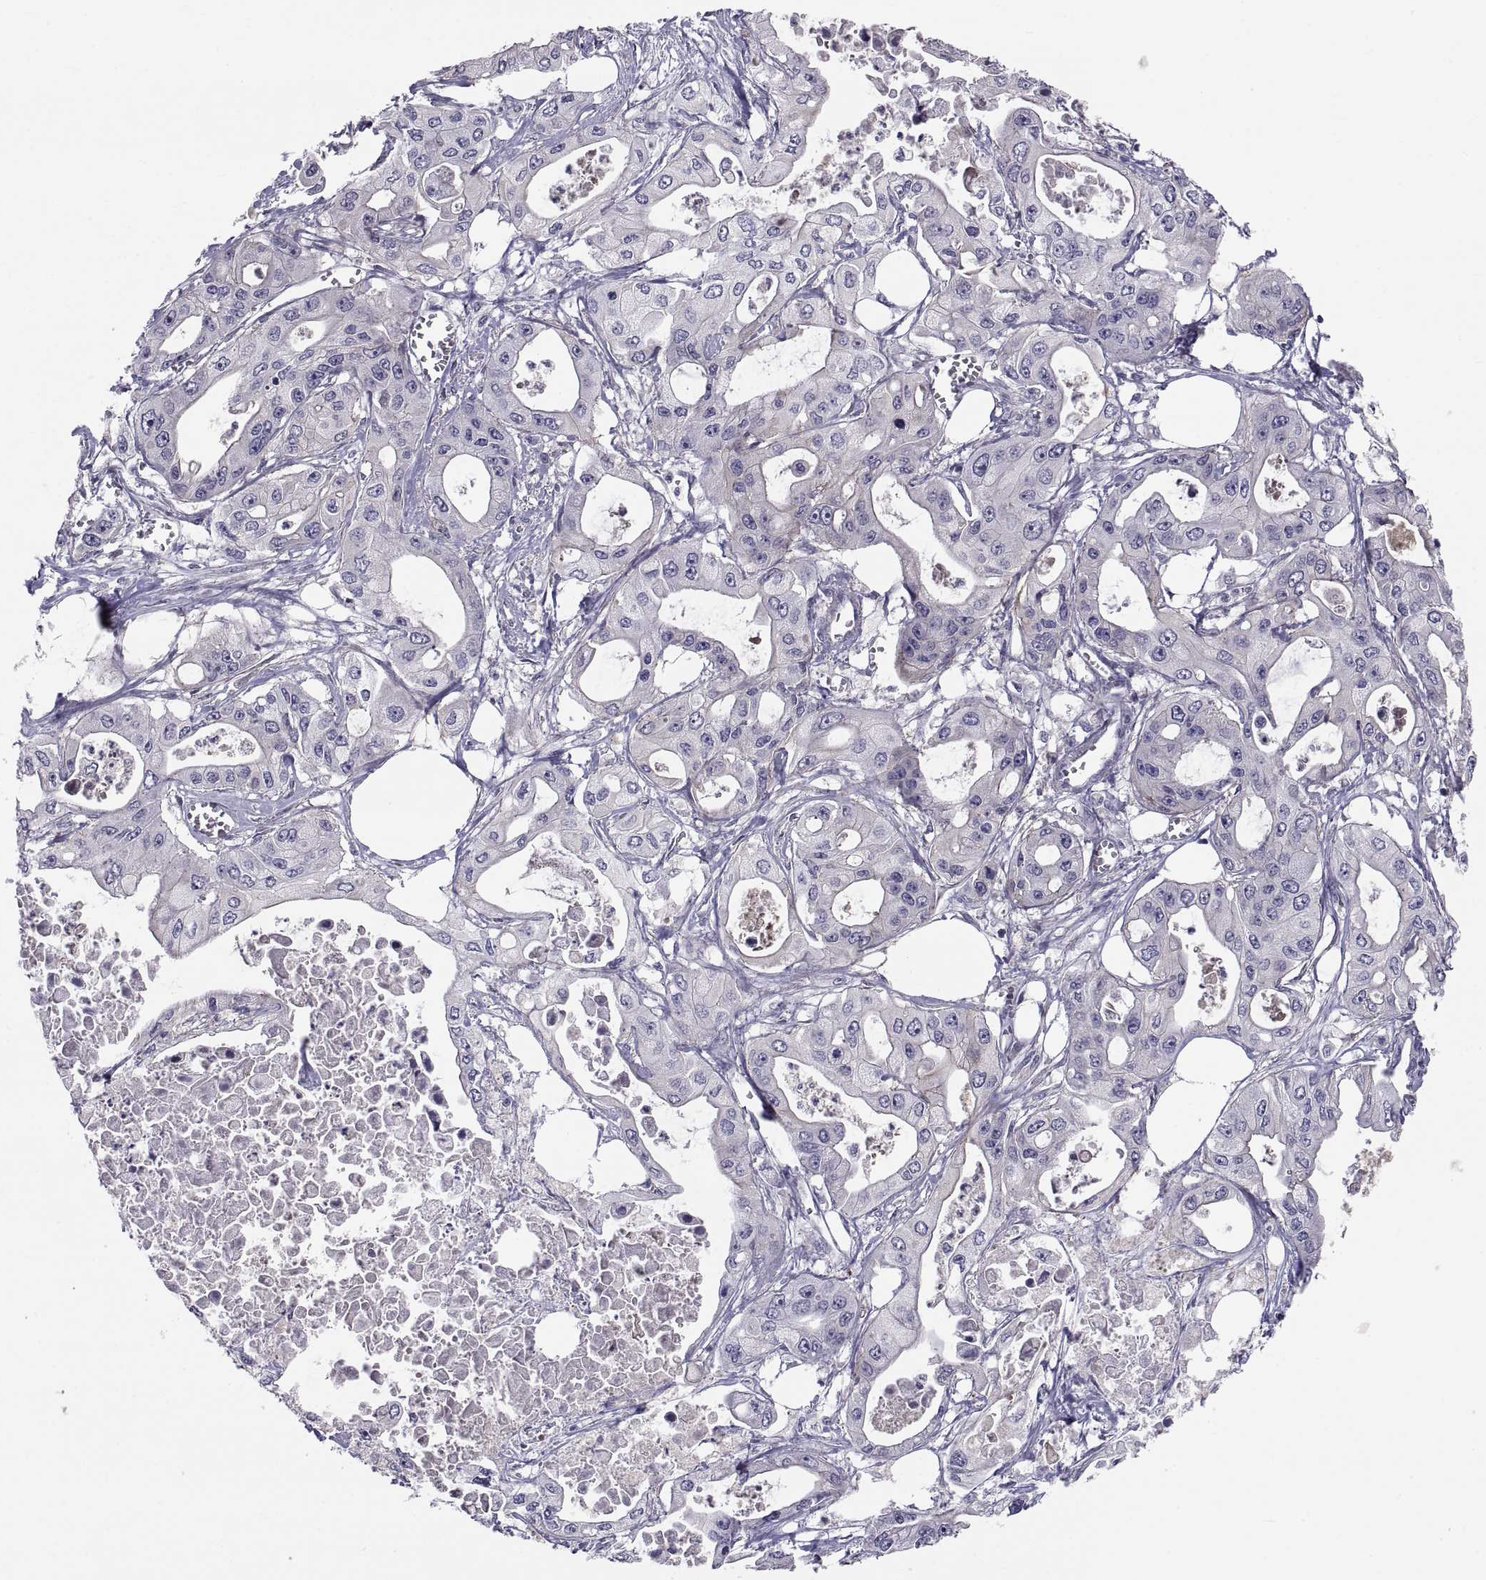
{"staining": {"intensity": "weak", "quantity": "<25%", "location": "cytoplasmic/membranous"}, "tissue": "pancreatic cancer", "cell_type": "Tumor cells", "image_type": "cancer", "snomed": [{"axis": "morphology", "description": "Adenocarcinoma, NOS"}, {"axis": "topography", "description": "Pancreas"}], "caption": "Tumor cells show no significant positivity in adenocarcinoma (pancreatic).", "gene": "ANO1", "patient": {"sex": "male", "age": 70}}